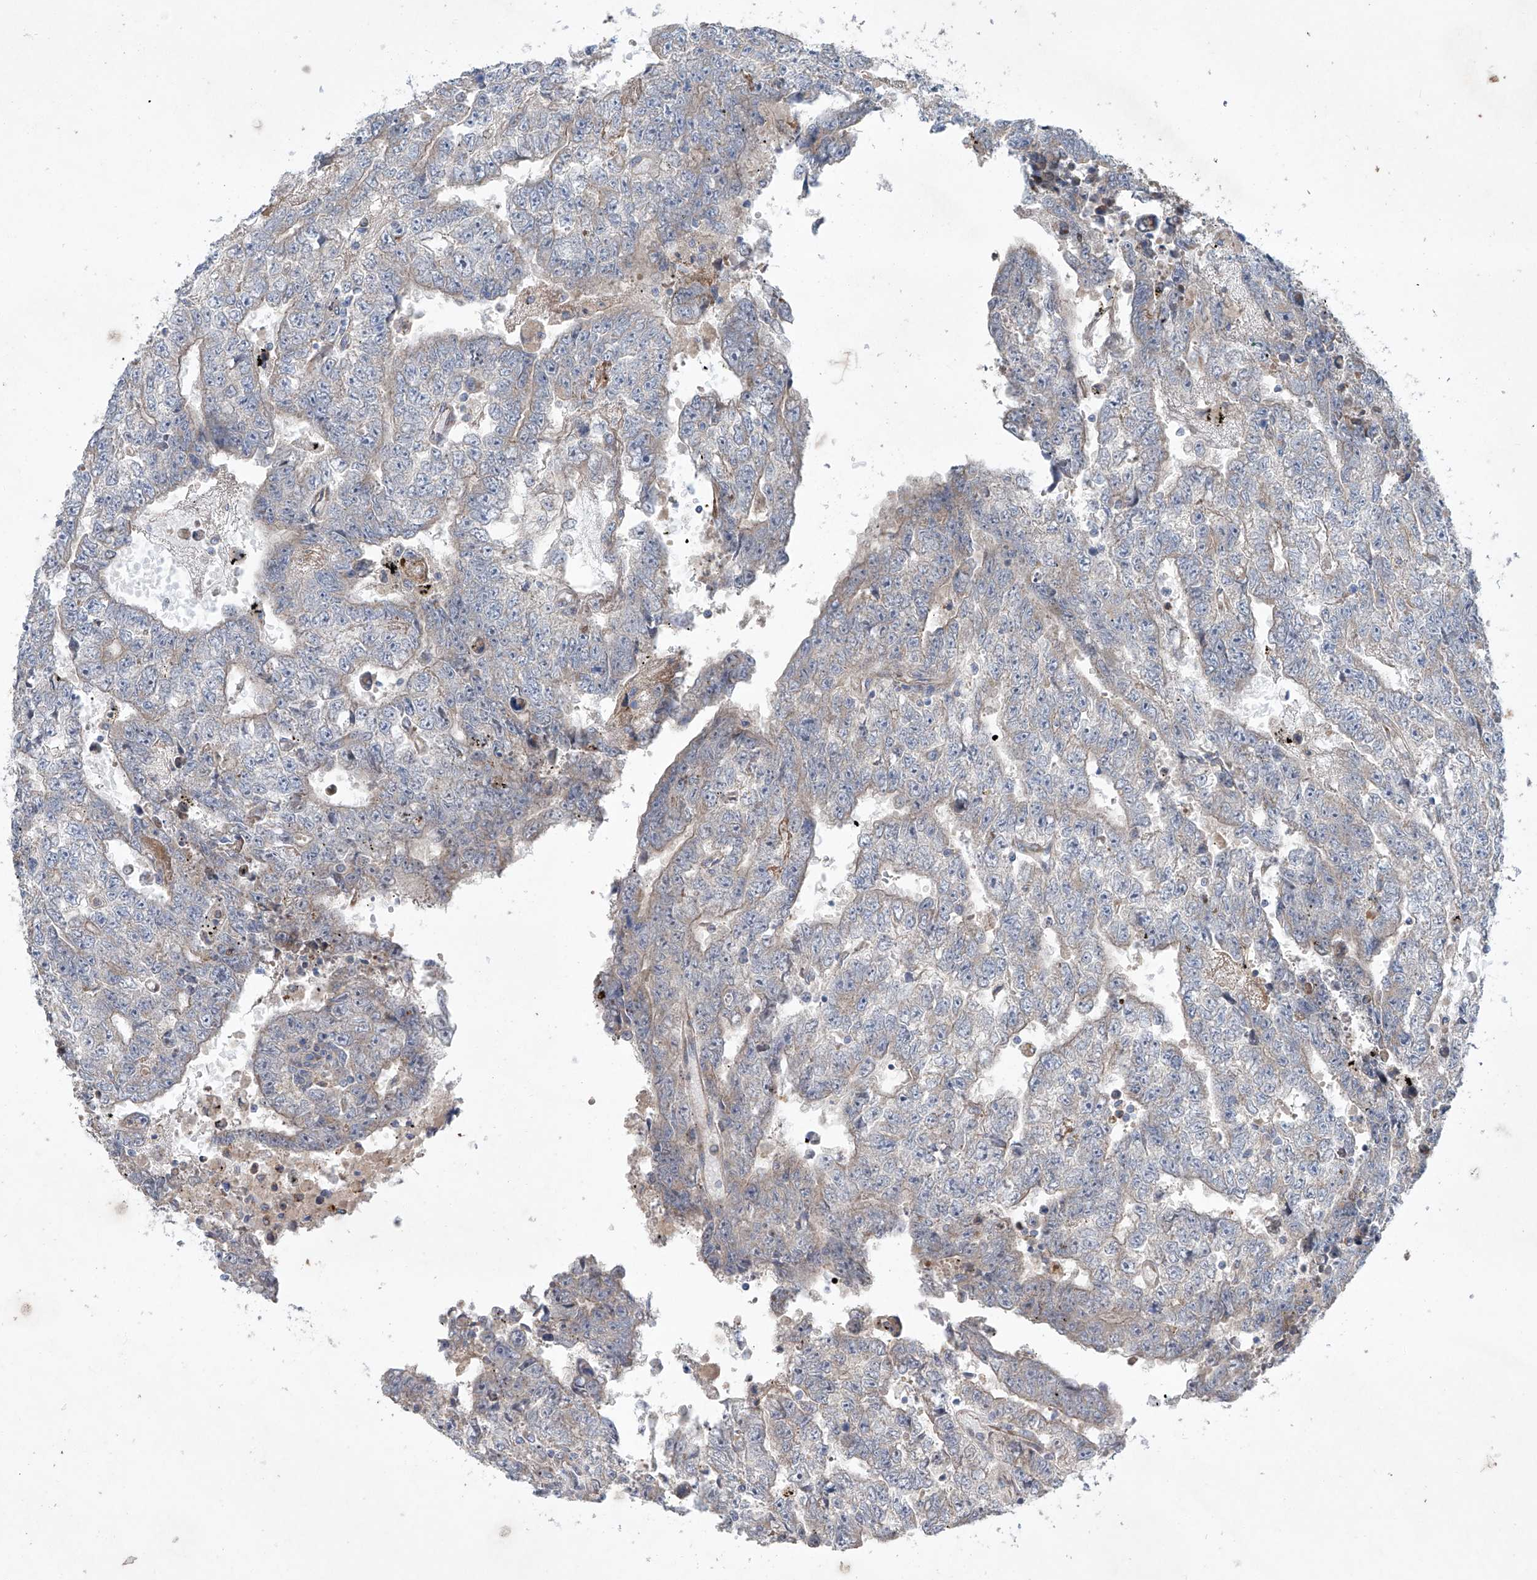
{"staining": {"intensity": "weak", "quantity": "<25%", "location": "cytoplasmic/membranous"}, "tissue": "testis cancer", "cell_type": "Tumor cells", "image_type": "cancer", "snomed": [{"axis": "morphology", "description": "Carcinoma, Embryonal, NOS"}, {"axis": "topography", "description": "Testis"}], "caption": "Tumor cells show no significant expression in testis embryonal carcinoma. The staining is performed using DAB (3,3'-diaminobenzidine) brown chromogen with nuclei counter-stained in using hematoxylin.", "gene": "KLC4", "patient": {"sex": "male", "age": 25}}